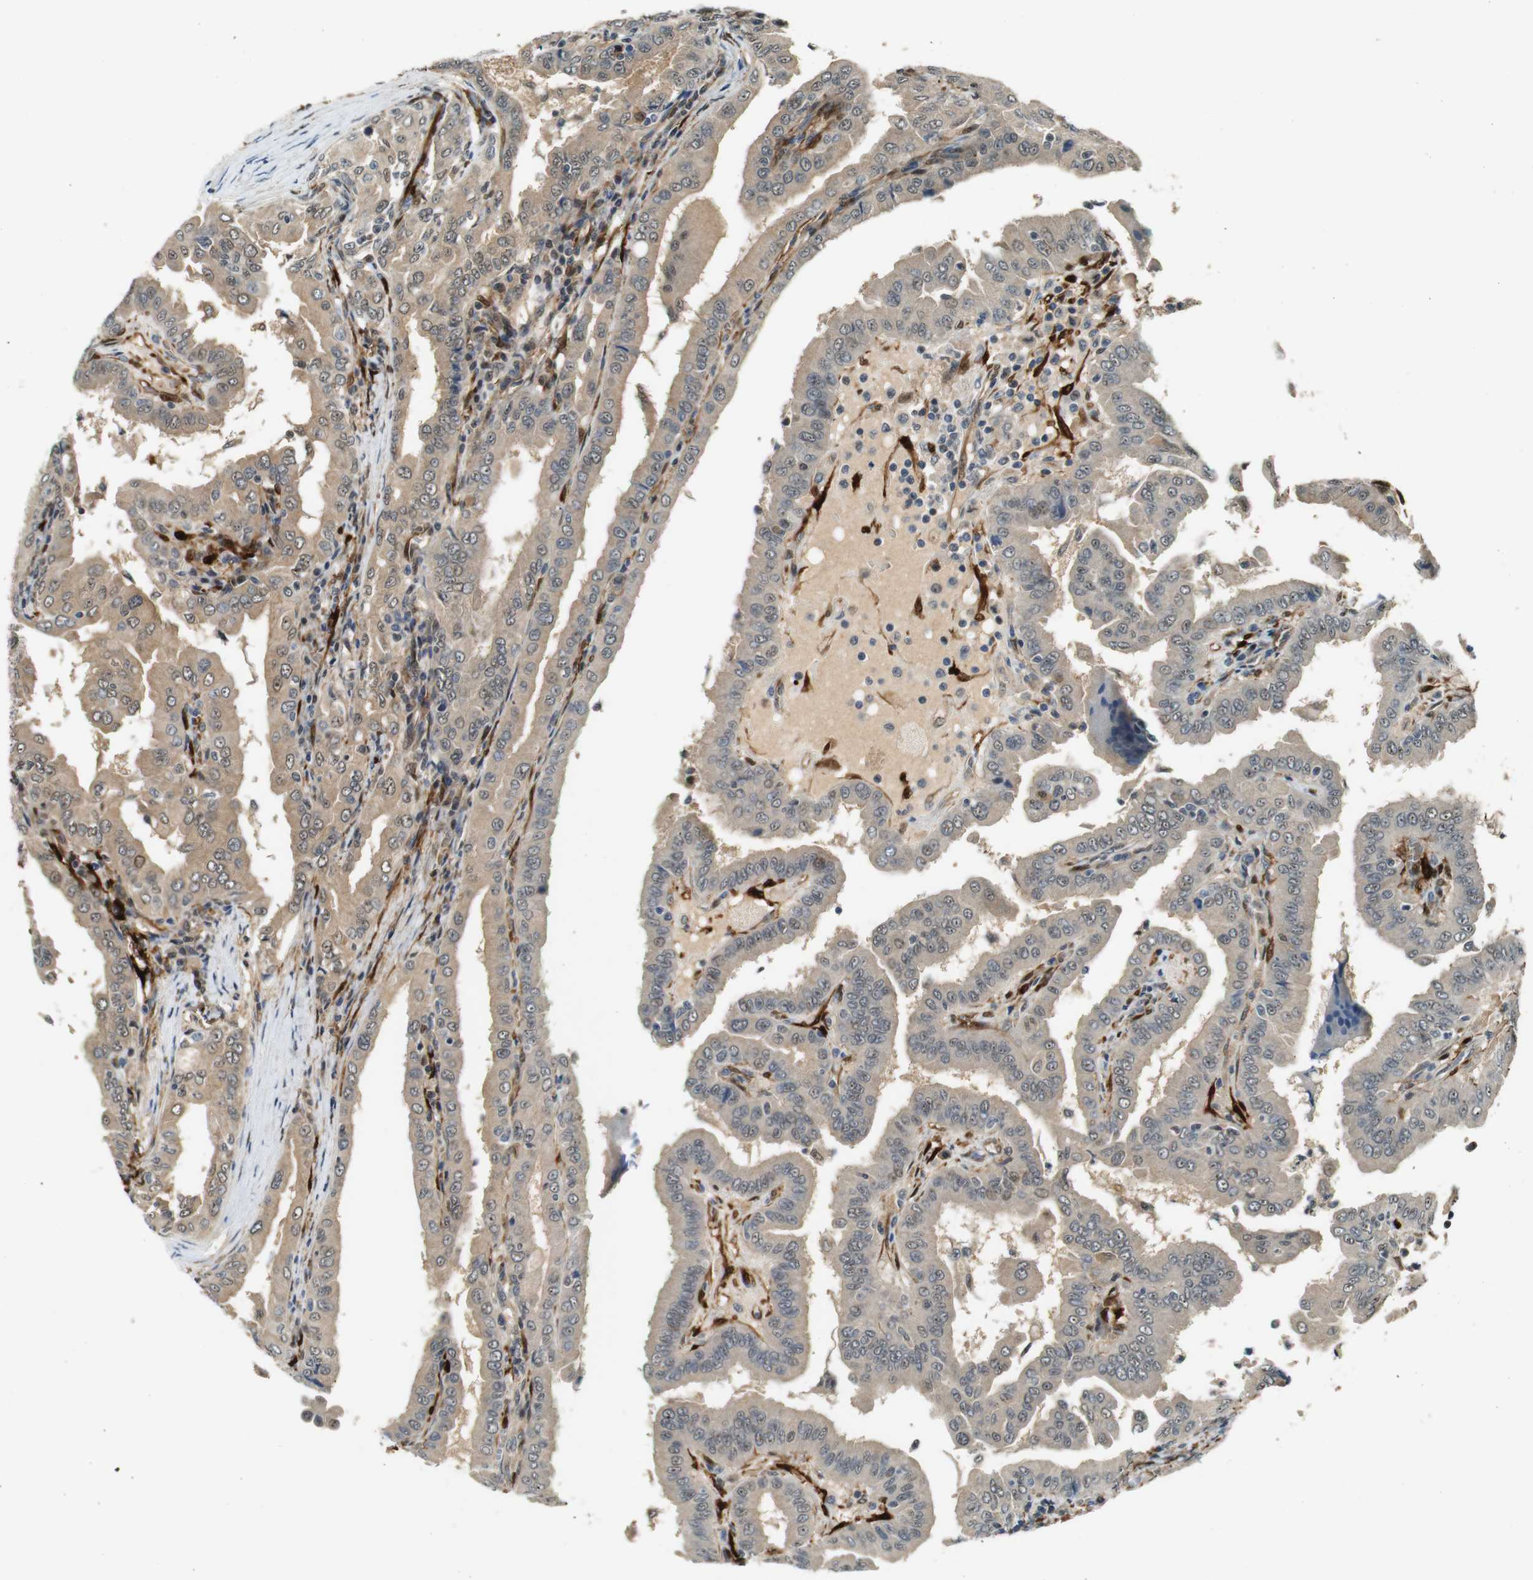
{"staining": {"intensity": "weak", "quantity": ">75%", "location": "cytoplasmic/membranous,nuclear"}, "tissue": "thyroid cancer", "cell_type": "Tumor cells", "image_type": "cancer", "snomed": [{"axis": "morphology", "description": "Papillary adenocarcinoma, NOS"}, {"axis": "topography", "description": "Thyroid gland"}], "caption": "The image shows a brown stain indicating the presence of a protein in the cytoplasmic/membranous and nuclear of tumor cells in thyroid papillary adenocarcinoma. (brown staining indicates protein expression, while blue staining denotes nuclei).", "gene": "LXN", "patient": {"sex": "male", "age": 33}}